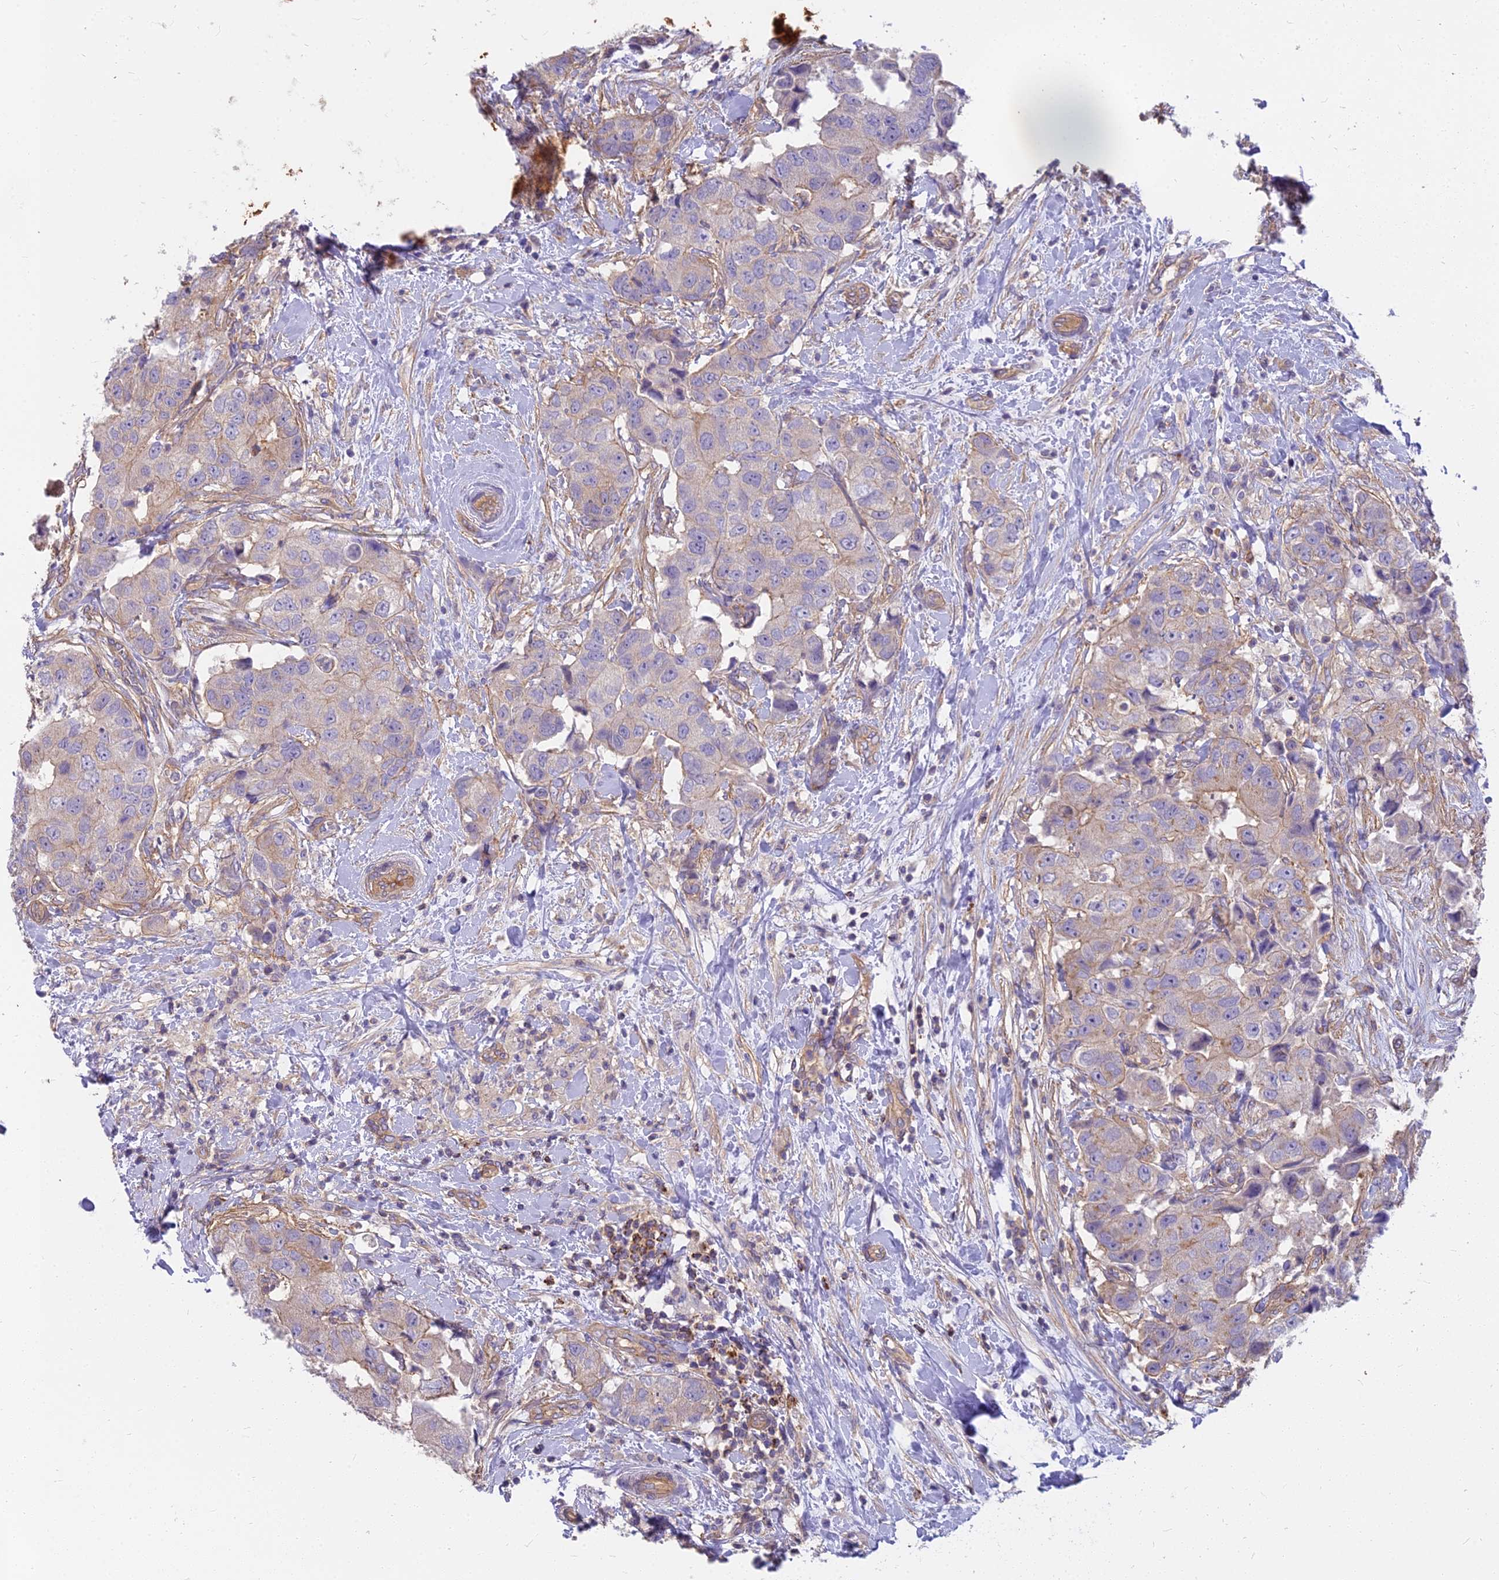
{"staining": {"intensity": "weak", "quantity": "25%-75%", "location": "cytoplasmic/membranous"}, "tissue": "breast cancer", "cell_type": "Tumor cells", "image_type": "cancer", "snomed": [{"axis": "morphology", "description": "Normal tissue, NOS"}, {"axis": "morphology", "description": "Duct carcinoma"}, {"axis": "topography", "description": "Breast"}], "caption": "DAB (3,3'-diaminobenzidine) immunohistochemical staining of breast invasive ductal carcinoma displays weak cytoplasmic/membranous protein expression in about 25%-75% of tumor cells.", "gene": "HLA-DOA", "patient": {"sex": "female", "age": 62}}